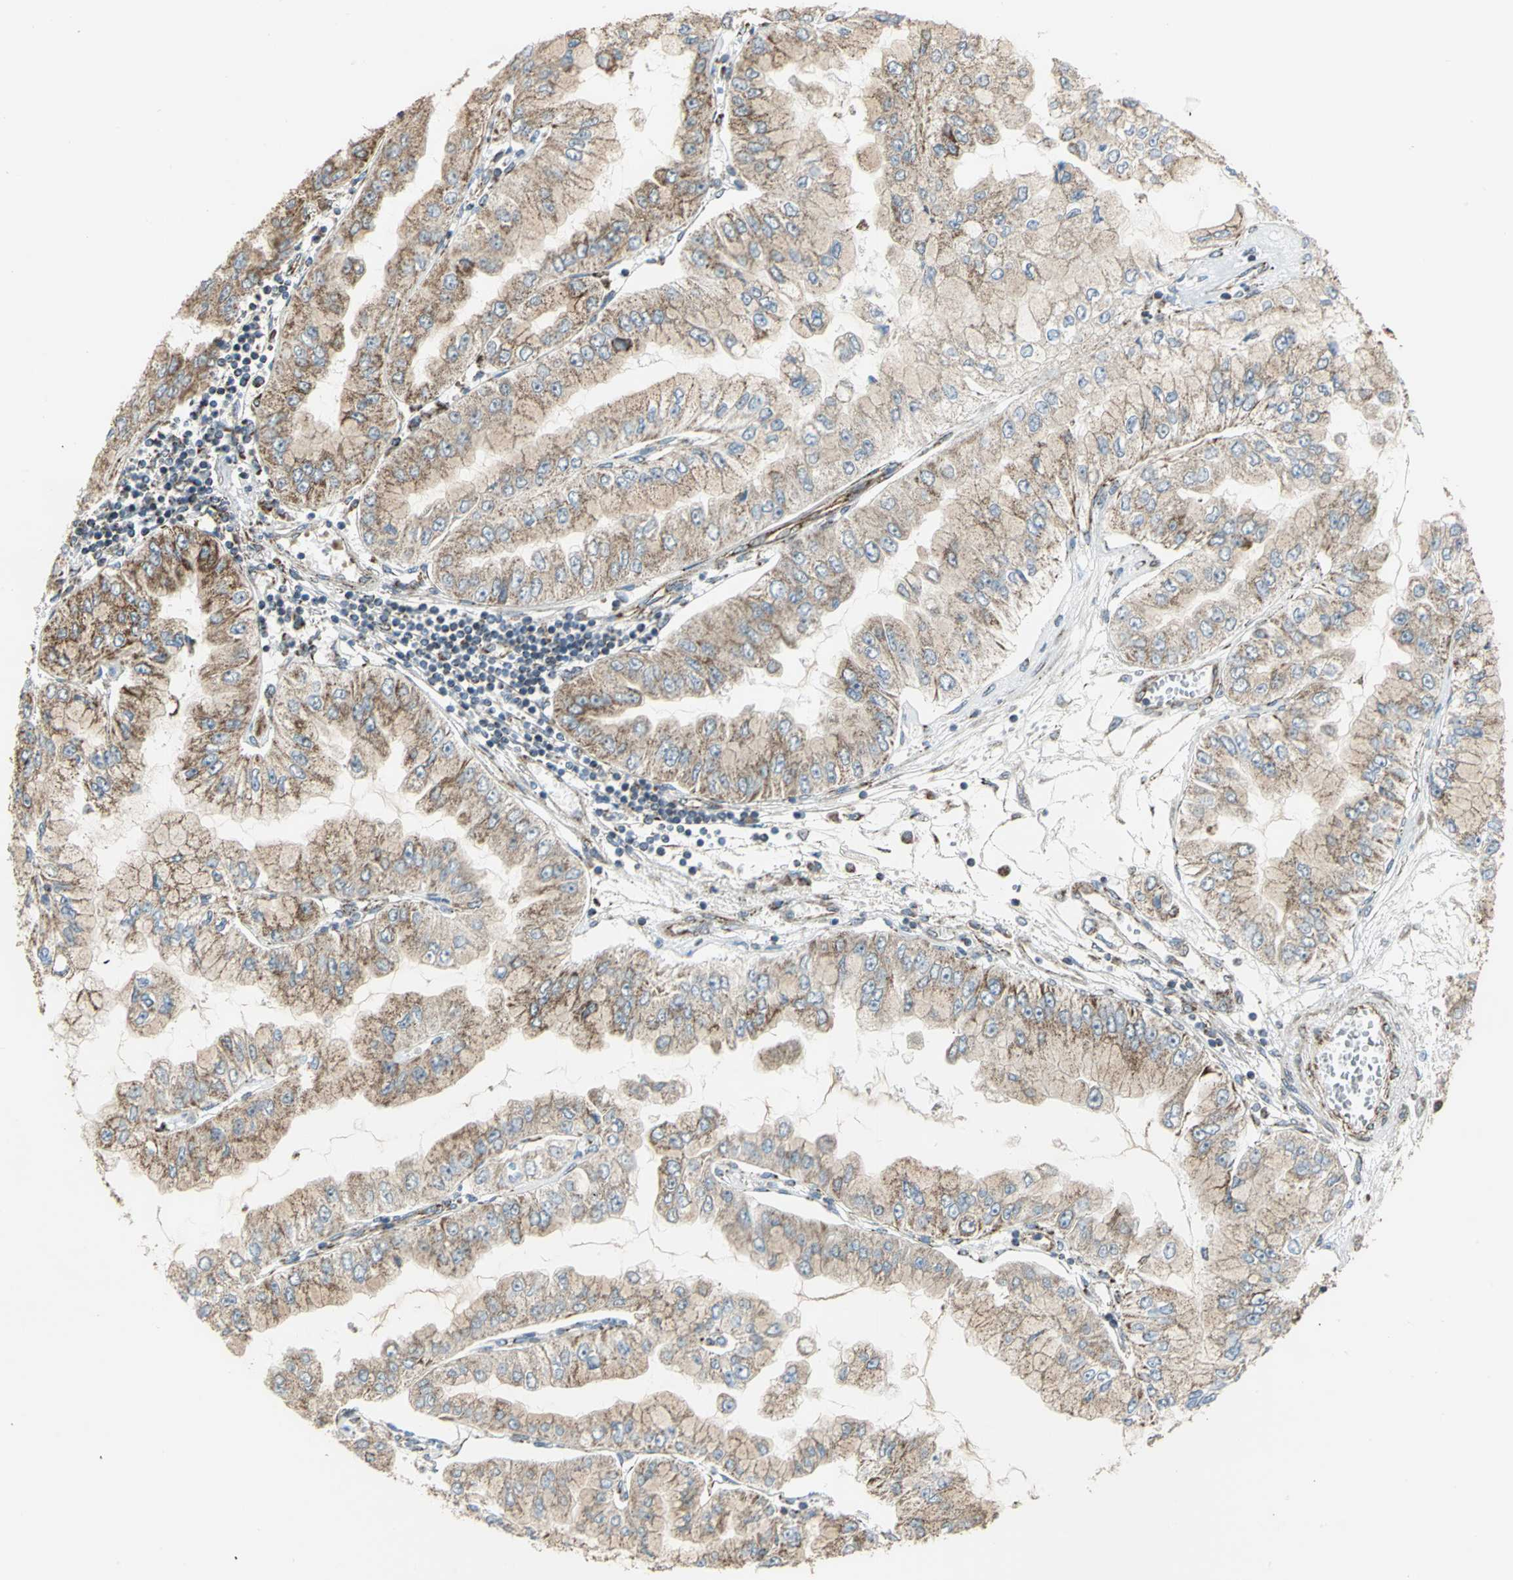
{"staining": {"intensity": "moderate", "quantity": ">75%", "location": "cytoplasmic/membranous"}, "tissue": "liver cancer", "cell_type": "Tumor cells", "image_type": "cancer", "snomed": [{"axis": "morphology", "description": "Cholangiocarcinoma"}, {"axis": "topography", "description": "Liver"}], "caption": "This is an image of IHC staining of cholangiocarcinoma (liver), which shows moderate positivity in the cytoplasmic/membranous of tumor cells.", "gene": "MRPS22", "patient": {"sex": "female", "age": 79}}